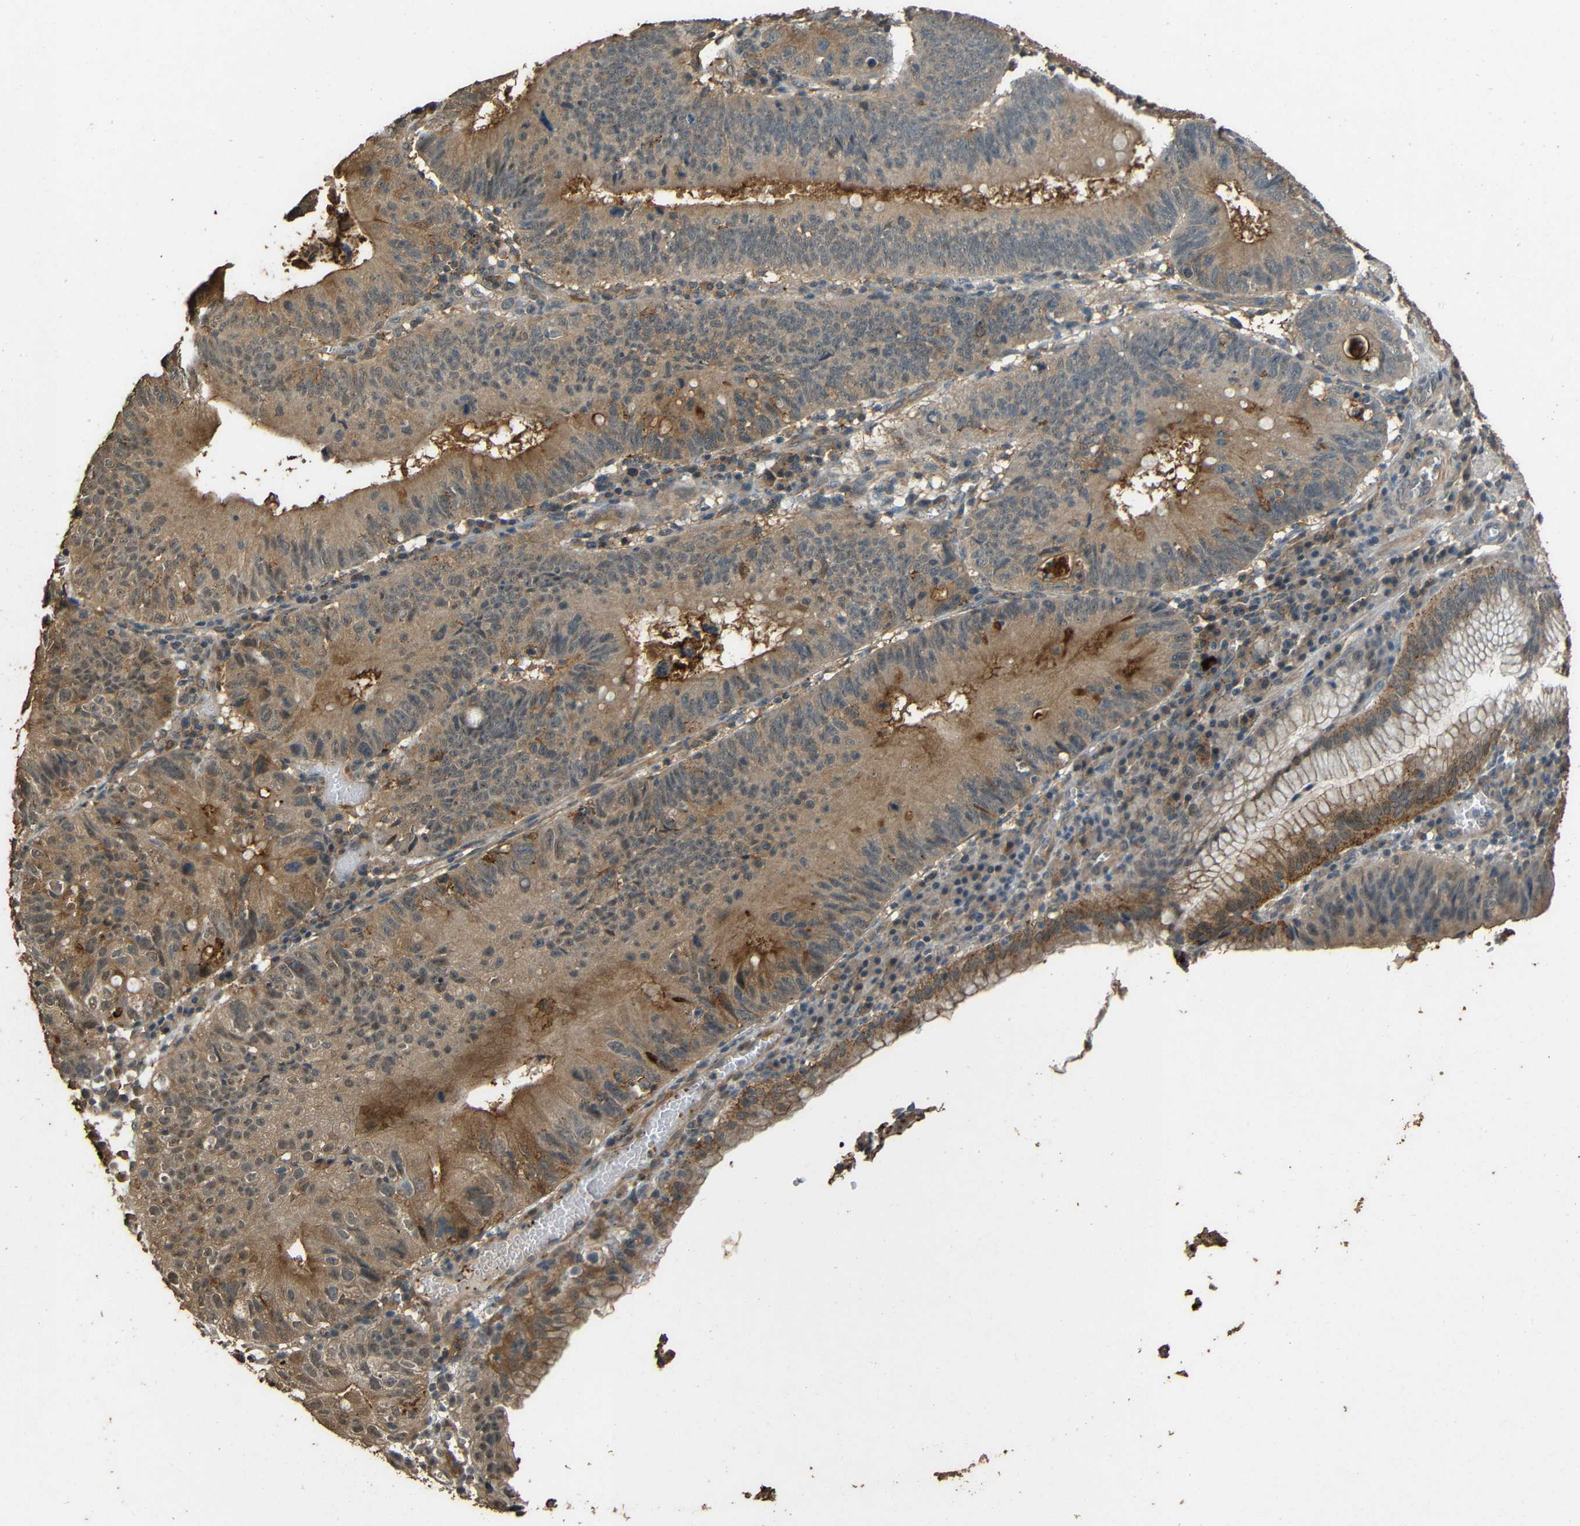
{"staining": {"intensity": "moderate", "quantity": ">75%", "location": "cytoplasmic/membranous"}, "tissue": "stomach cancer", "cell_type": "Tumor cells", "image_type": "cancer", "snomed": [{"axis": "morphology", "description": "Adenocarcinoma, NOS"}, {"axis": "topography", "description": "Stomach"}], "caption": "Protein expression analysis of adenocarcinoma (stomach) reveals moderate cytoplasmic/membranous positivity in about >75% of tumor cells.", "gene": "PDE5A", "patient": {"sex": "male", "age": 59}}